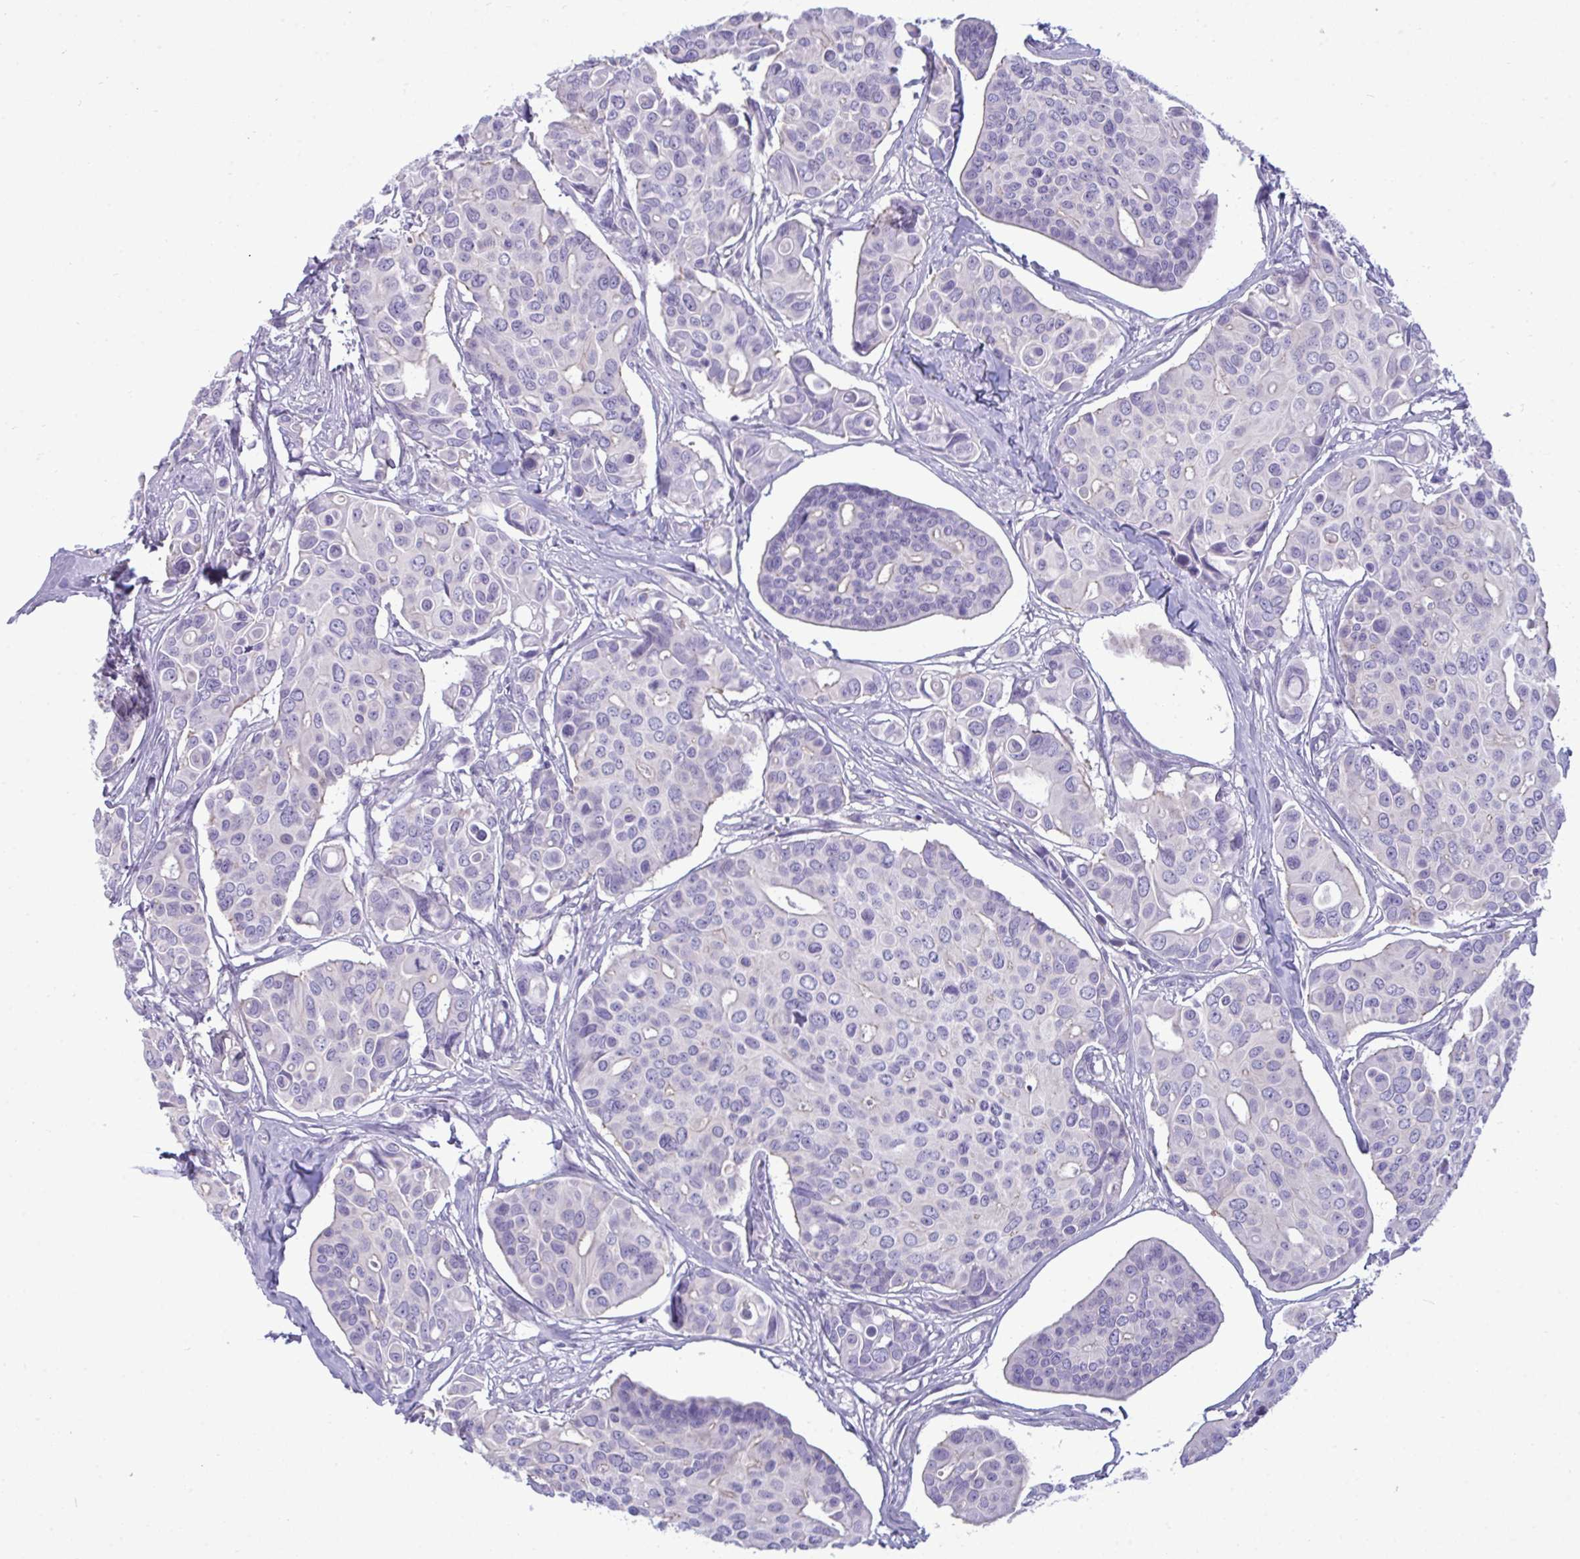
{"staining": {"intensity": "negative", "quantity": "none", "location": "none"}, "tissue": "breast cancer", "cell_type": "Tumor cells", "image_type": "cancer", "snomed": [{"axis": "morphology", "description": "Normal tissue, NOS"}, {"axis": "morphology", "description": "Duct carcinoma"}, {"axis": "topography", "description": "Skin"}, {"axis": "topography", "description": "Breast"}], "caption": "Immunohistochemical staining of breast cancer (invasive ductal carcinoma) reveals no significant expression in tumor cells.", "gene": "MYH10", "patient": {"sex": "female", "age": 54}}